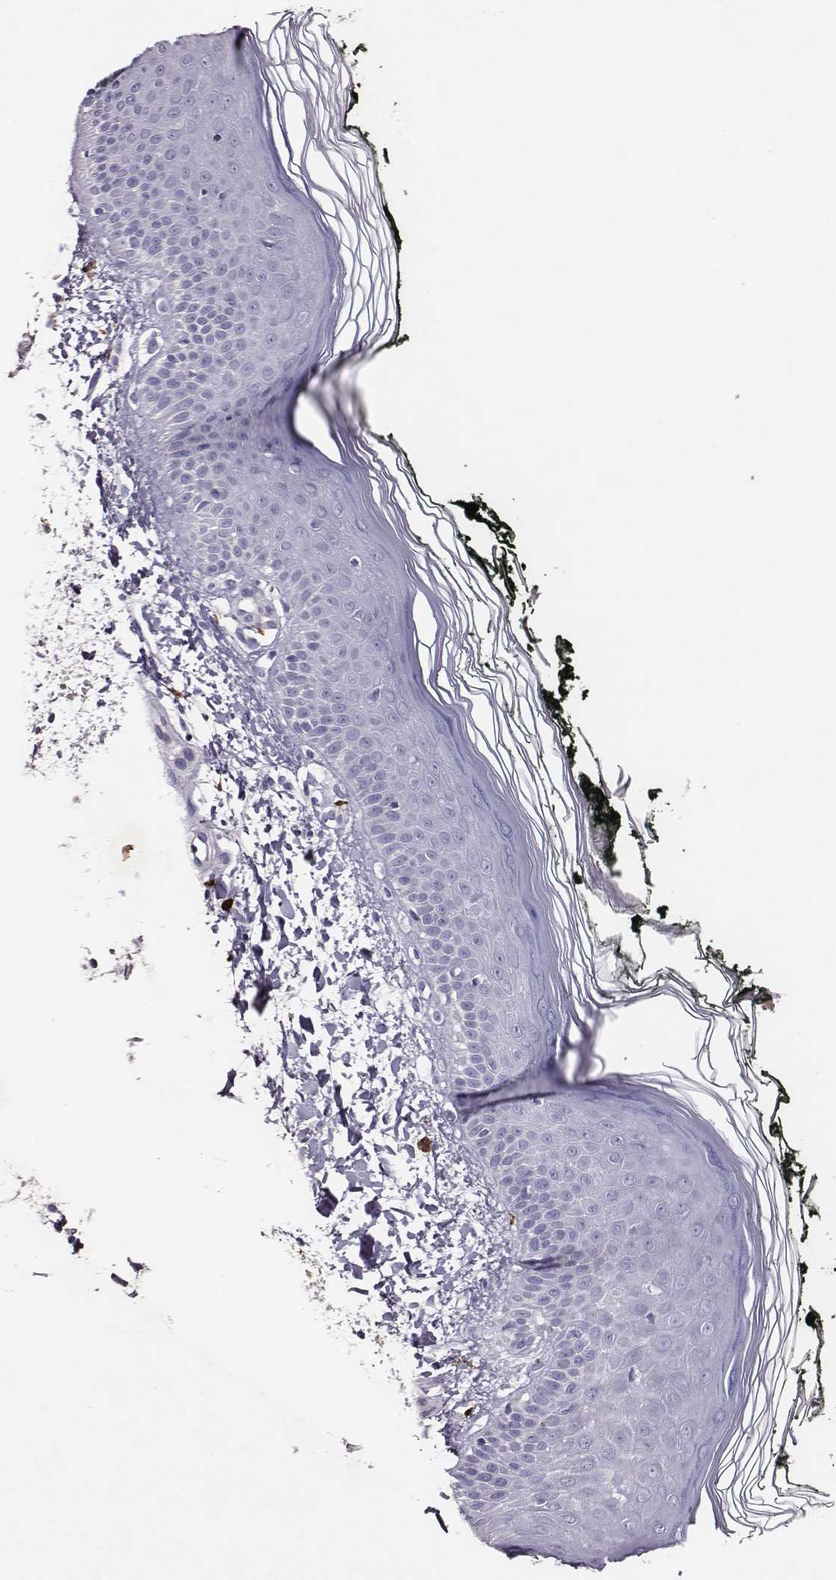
{"staining": {"intensity": "negative", "quantity": "none", "location": "none"}, "tissue": "skin", "cell_type": "Fibroblasts", "image_type": "normal", "snomed": [{"axis": "morphology", "description": "Normal tissue, NOS"}, {"axis": "topography", "description": "Skin"}], "caption": "Immunohistochemistry micrograph of unremarkable skin: human skin stained with DAB (3,3'-diaminobenzidine) exhibits no significant protein positivity in fibroblasts.", "gene": "P2RY10", "patient": {"sex": "female", "age": 62}}